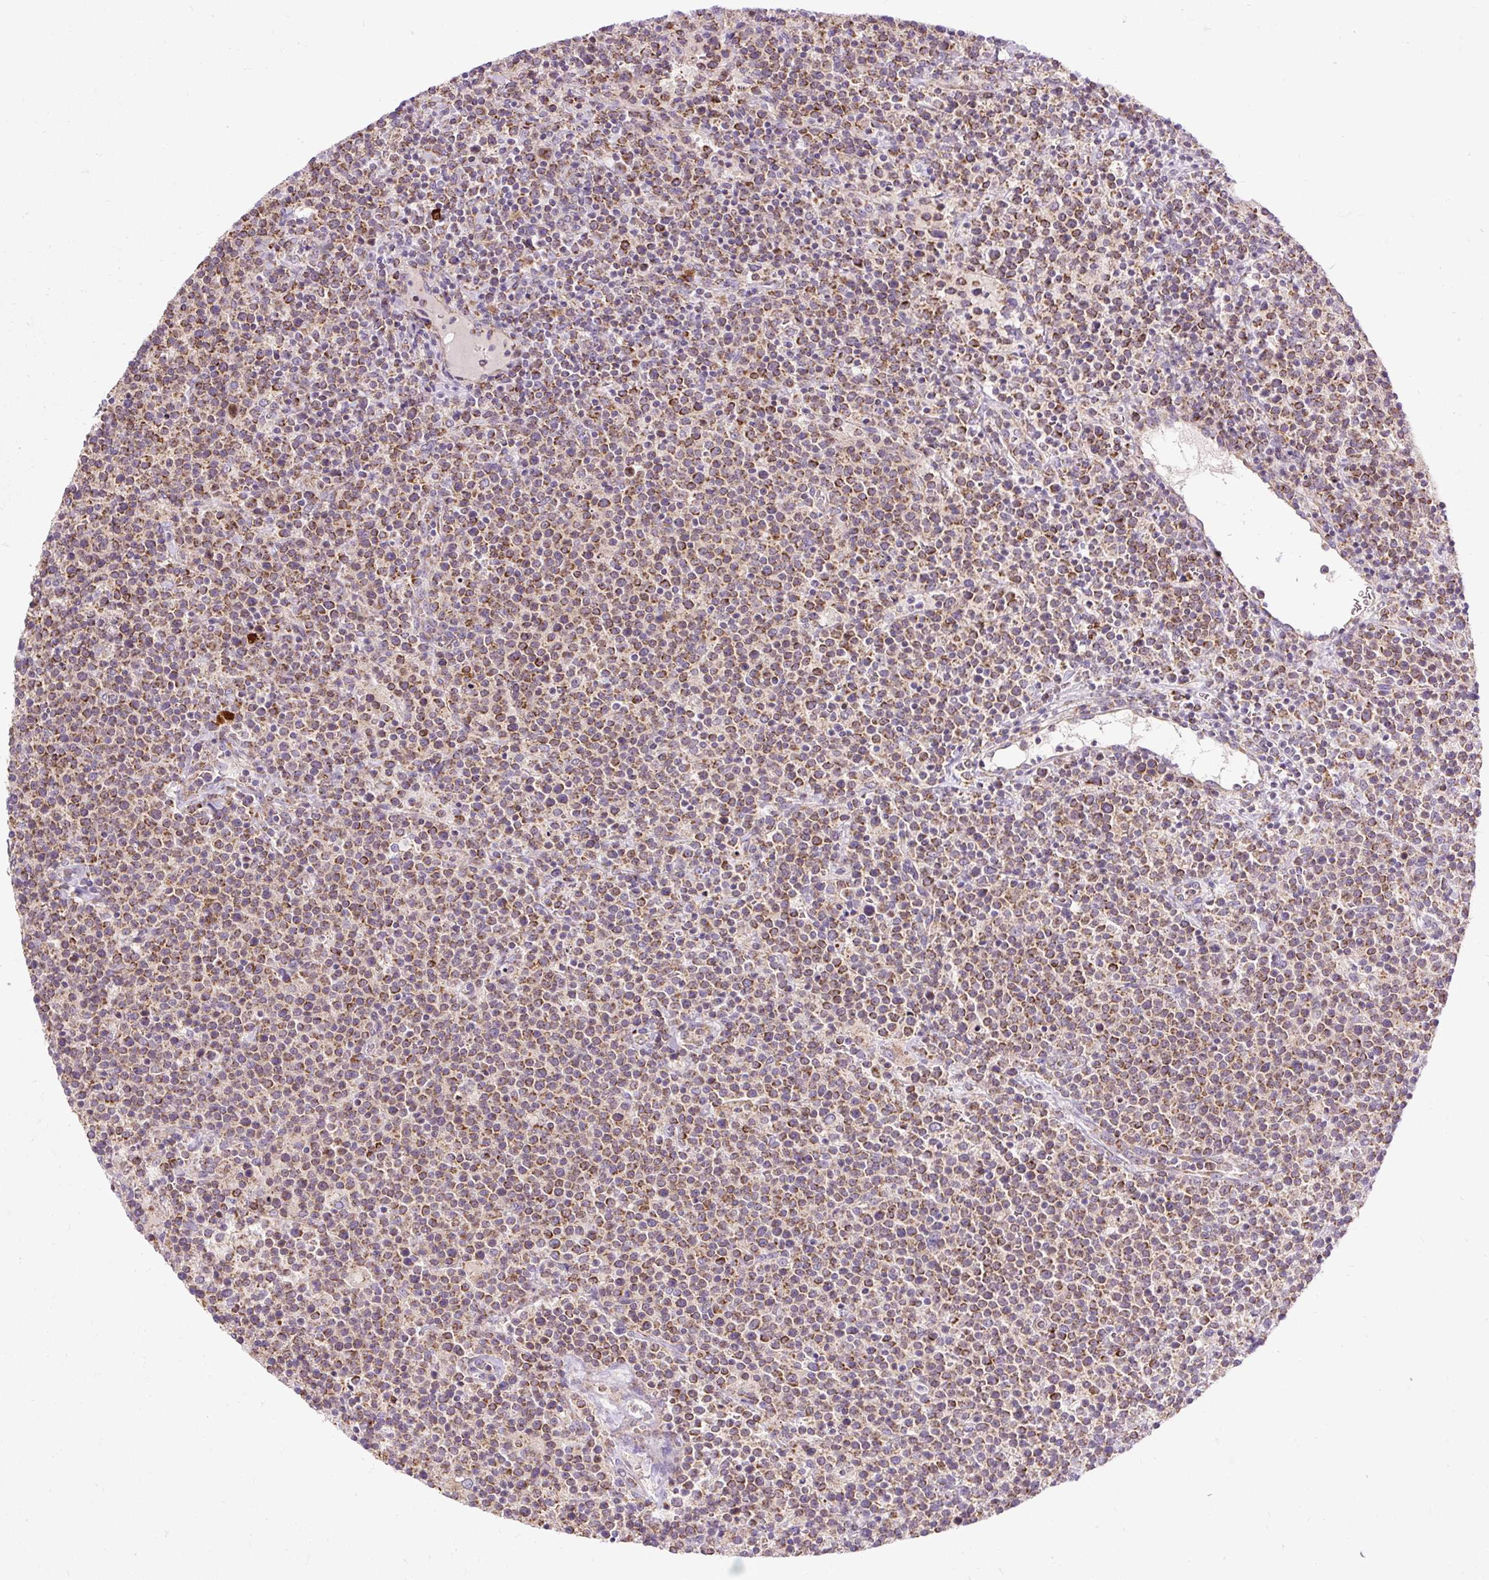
{"staining": {"intensity": "moderate", "quantity": ">75%", "location": "cytoplasmic/membranous"}, "tissue": "lymphoma", "cell_type": "Tumor cells", "image_type": "cancer", "snomed": [{"axis": "morphology", "description": "Malignant lymphoma, non-Hodgkin's type, High grade"}, {"axis": "topography", "description": "Lymph node"}], "caption": "This micrograph shows malignant lymphoma, non-Hodgkin's type (high-grade) stained with immunohistochemistry to label a protein in brown. The cytoplasmic/membranous of tumor cells show moderate positivity for the protein. Nuclei are counter-stained blue.", "gene": "TM2D3", "patient": {"sex": "male", "age": 61}}